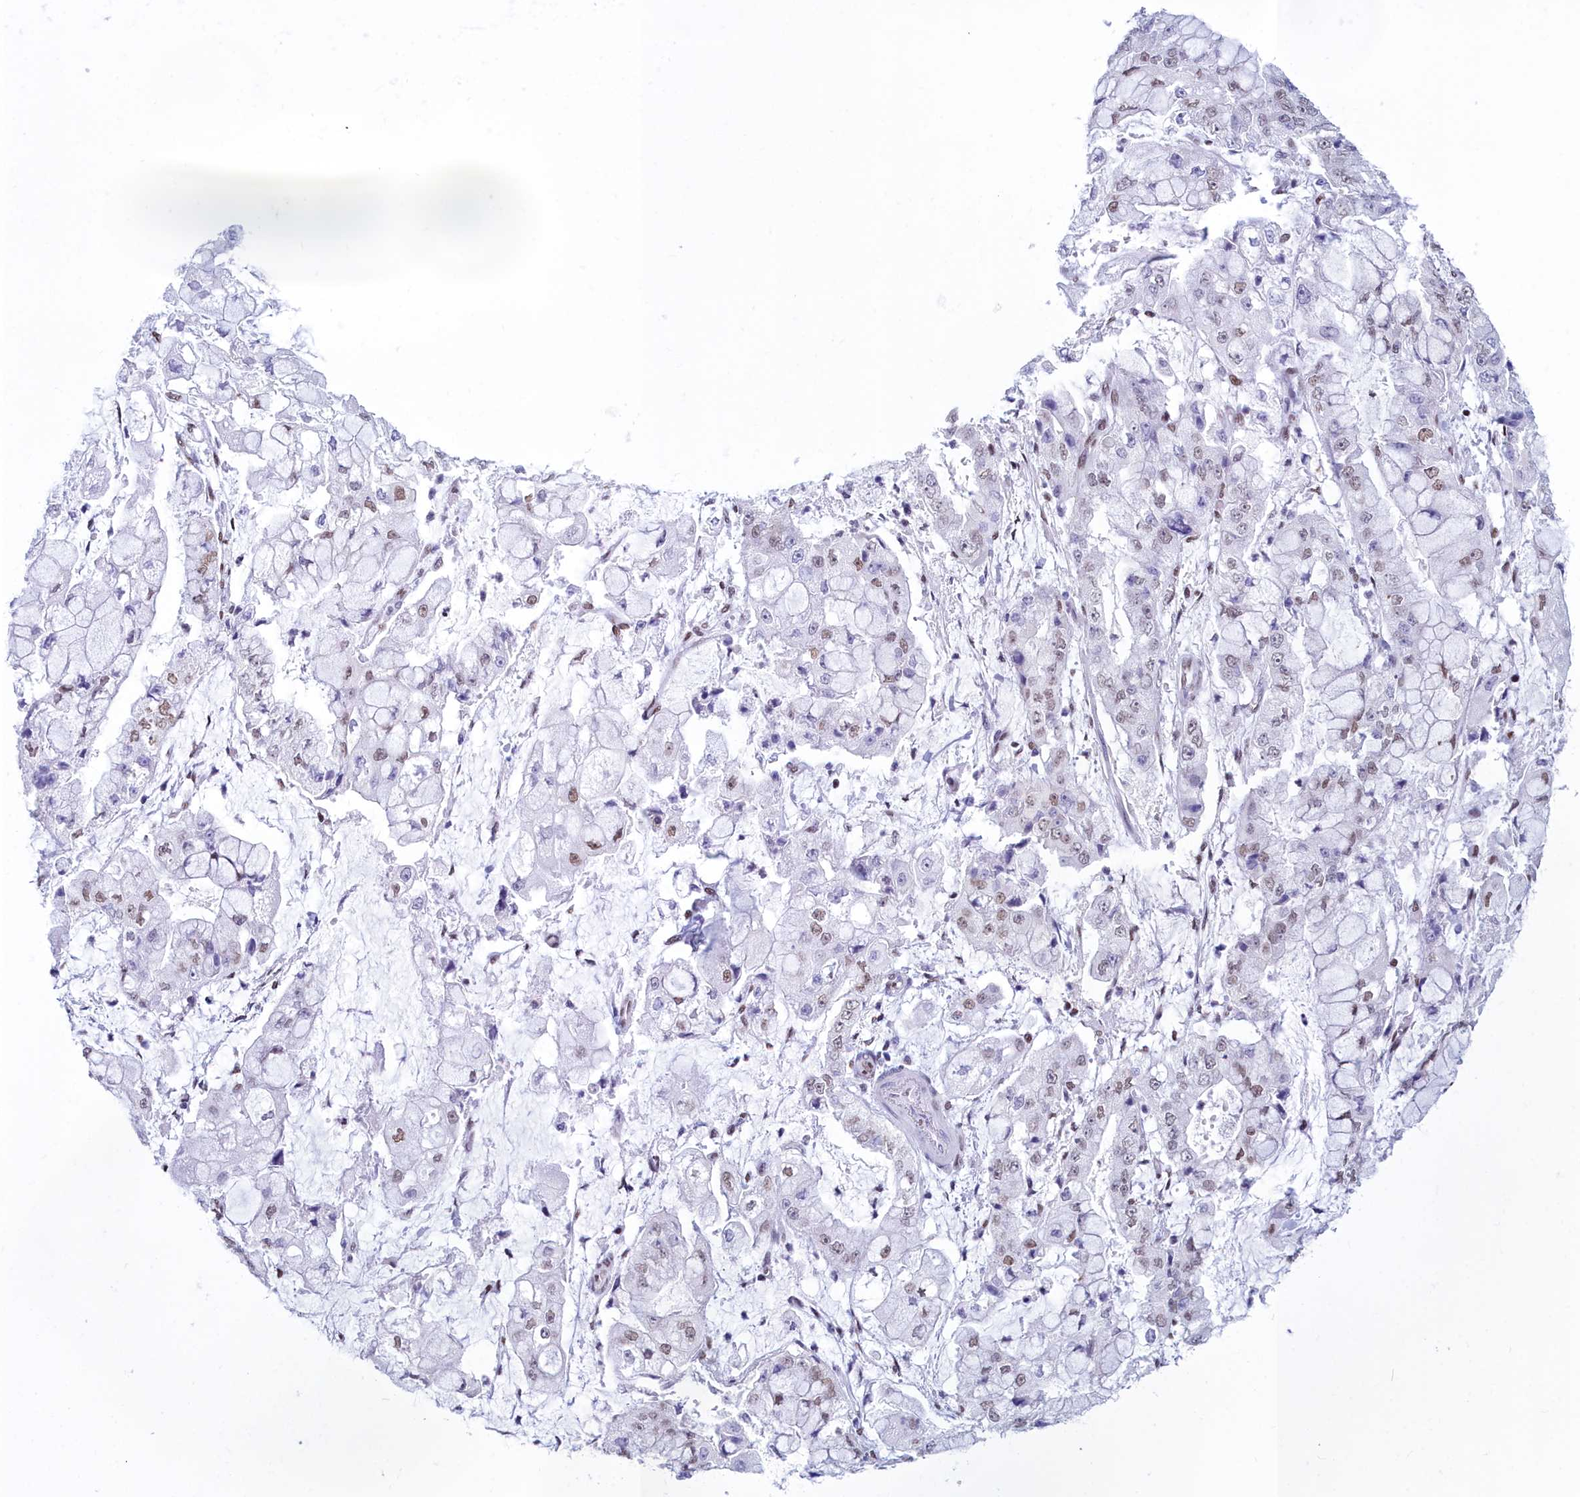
{"staining": {"intensity": "weak", "quantity": "25%-75%", "location": "nuclear"}, "tissue": "stomach cancer", "cell_type": "Tumor cells", "image_type": "cancer", "snomed": [{"axis": "morphology", "description": "Adenocarcinoma, NOS"}, {"axis": "topography", "description": "Stomach"}], "caption": "There is low levels of weak nuclear positivity in tumor cells of stomach cancer, as demonstrated by immunohistochemical staining (brown color).", "gene": "CDC26", "patient": {"sex": "male", "age": 76}}